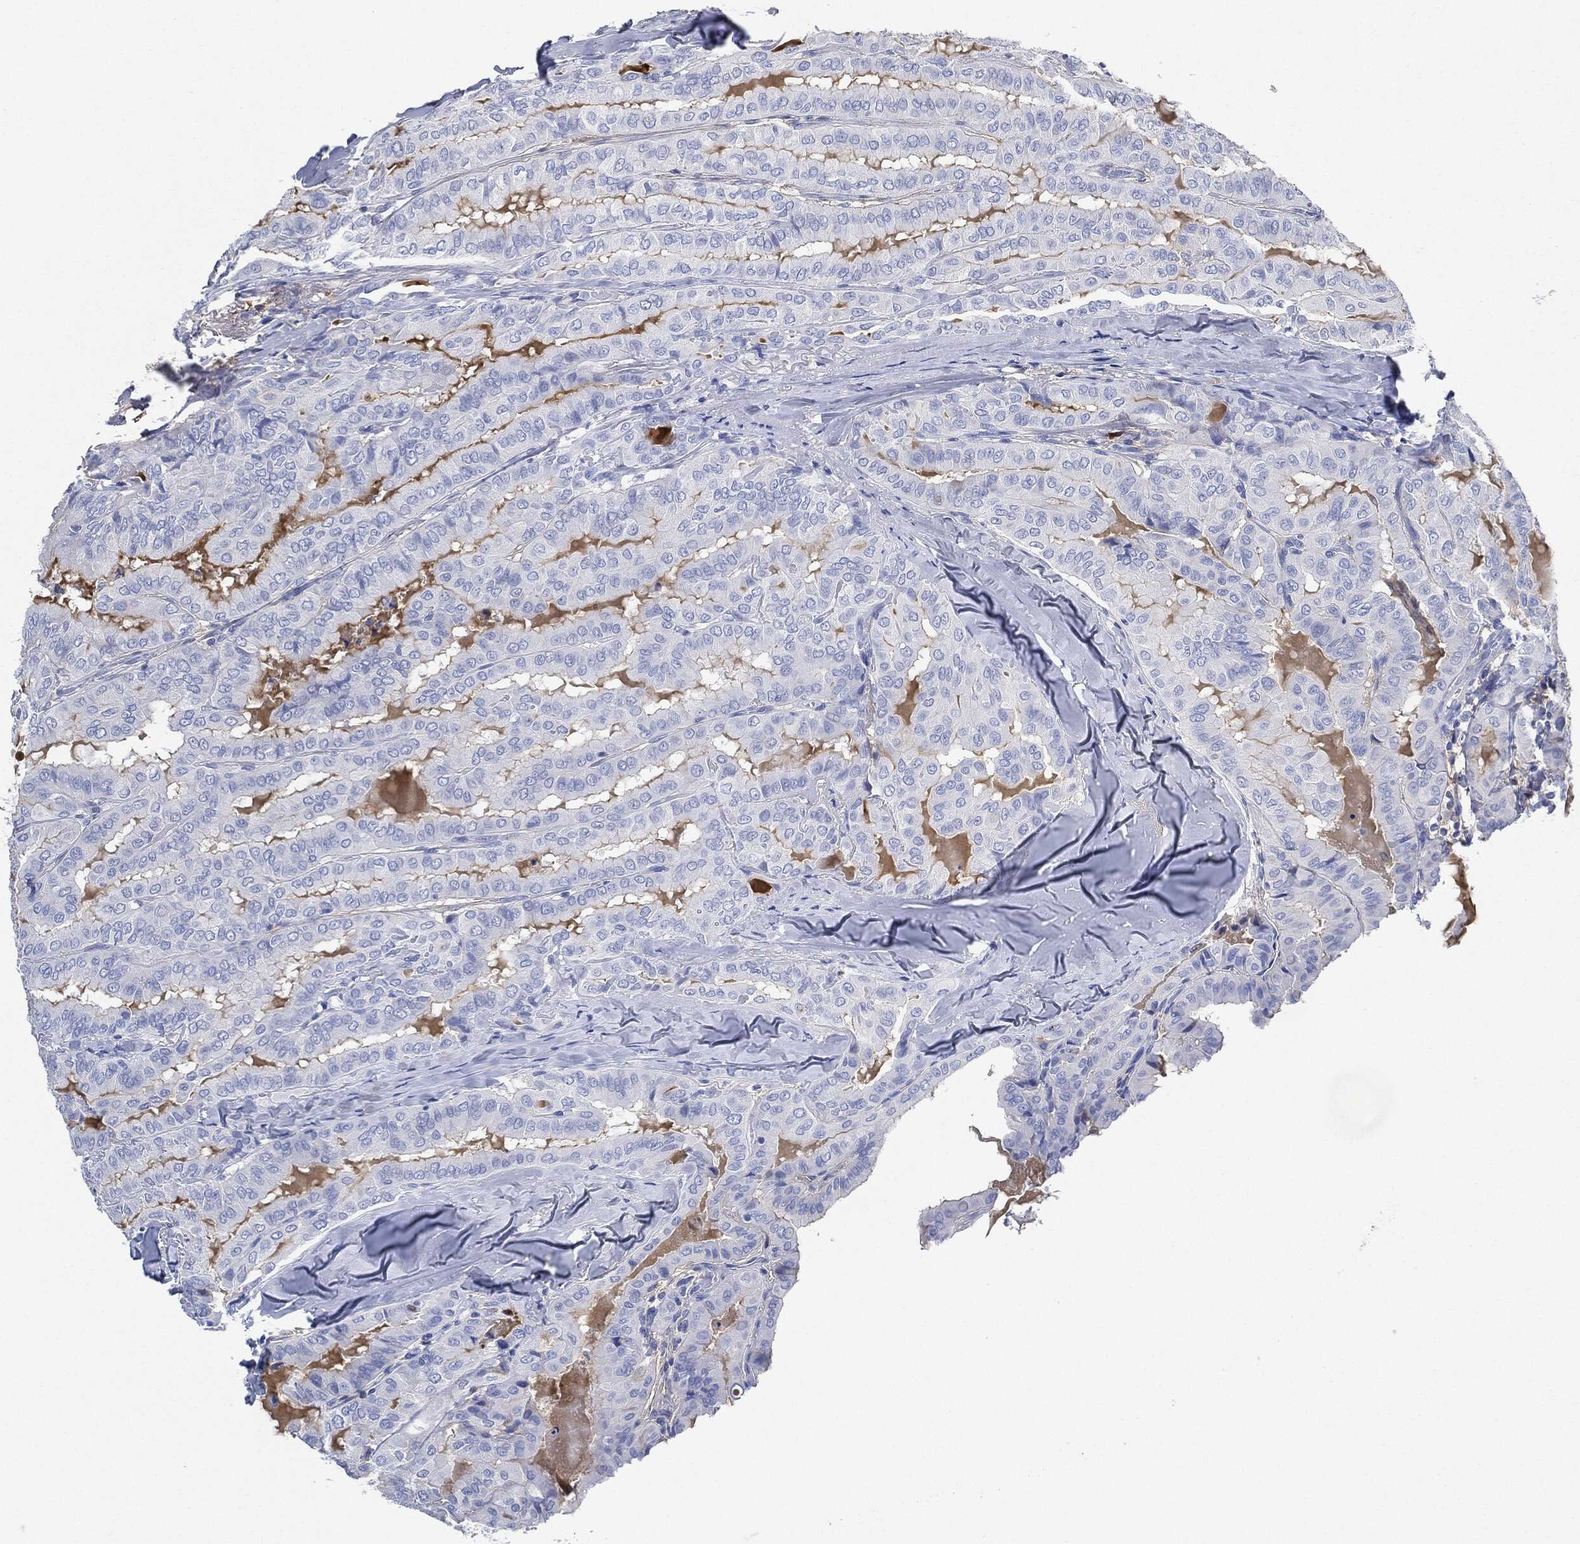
{"staining": {"intensity": "negative", "quantity": "none", "location": "none"}, "tissue": "thyroid cancer", "cell_type": "Tumor cells", "image_type": "cancer", "snomed": [{"axis": "morphology", "description": "Papillary adenocarcinoma, NOS"}, {"axis": "topography", "description": "Thyroid gland"}], "caption": "This is a micrograph of immunohistochemistry (IHC) staining of thyroid papillary adenocarcinoma, which shows no expression in tumor cells.", "gene": "IGLV6-57", "patient": {"sex": "female", "age": 68}}